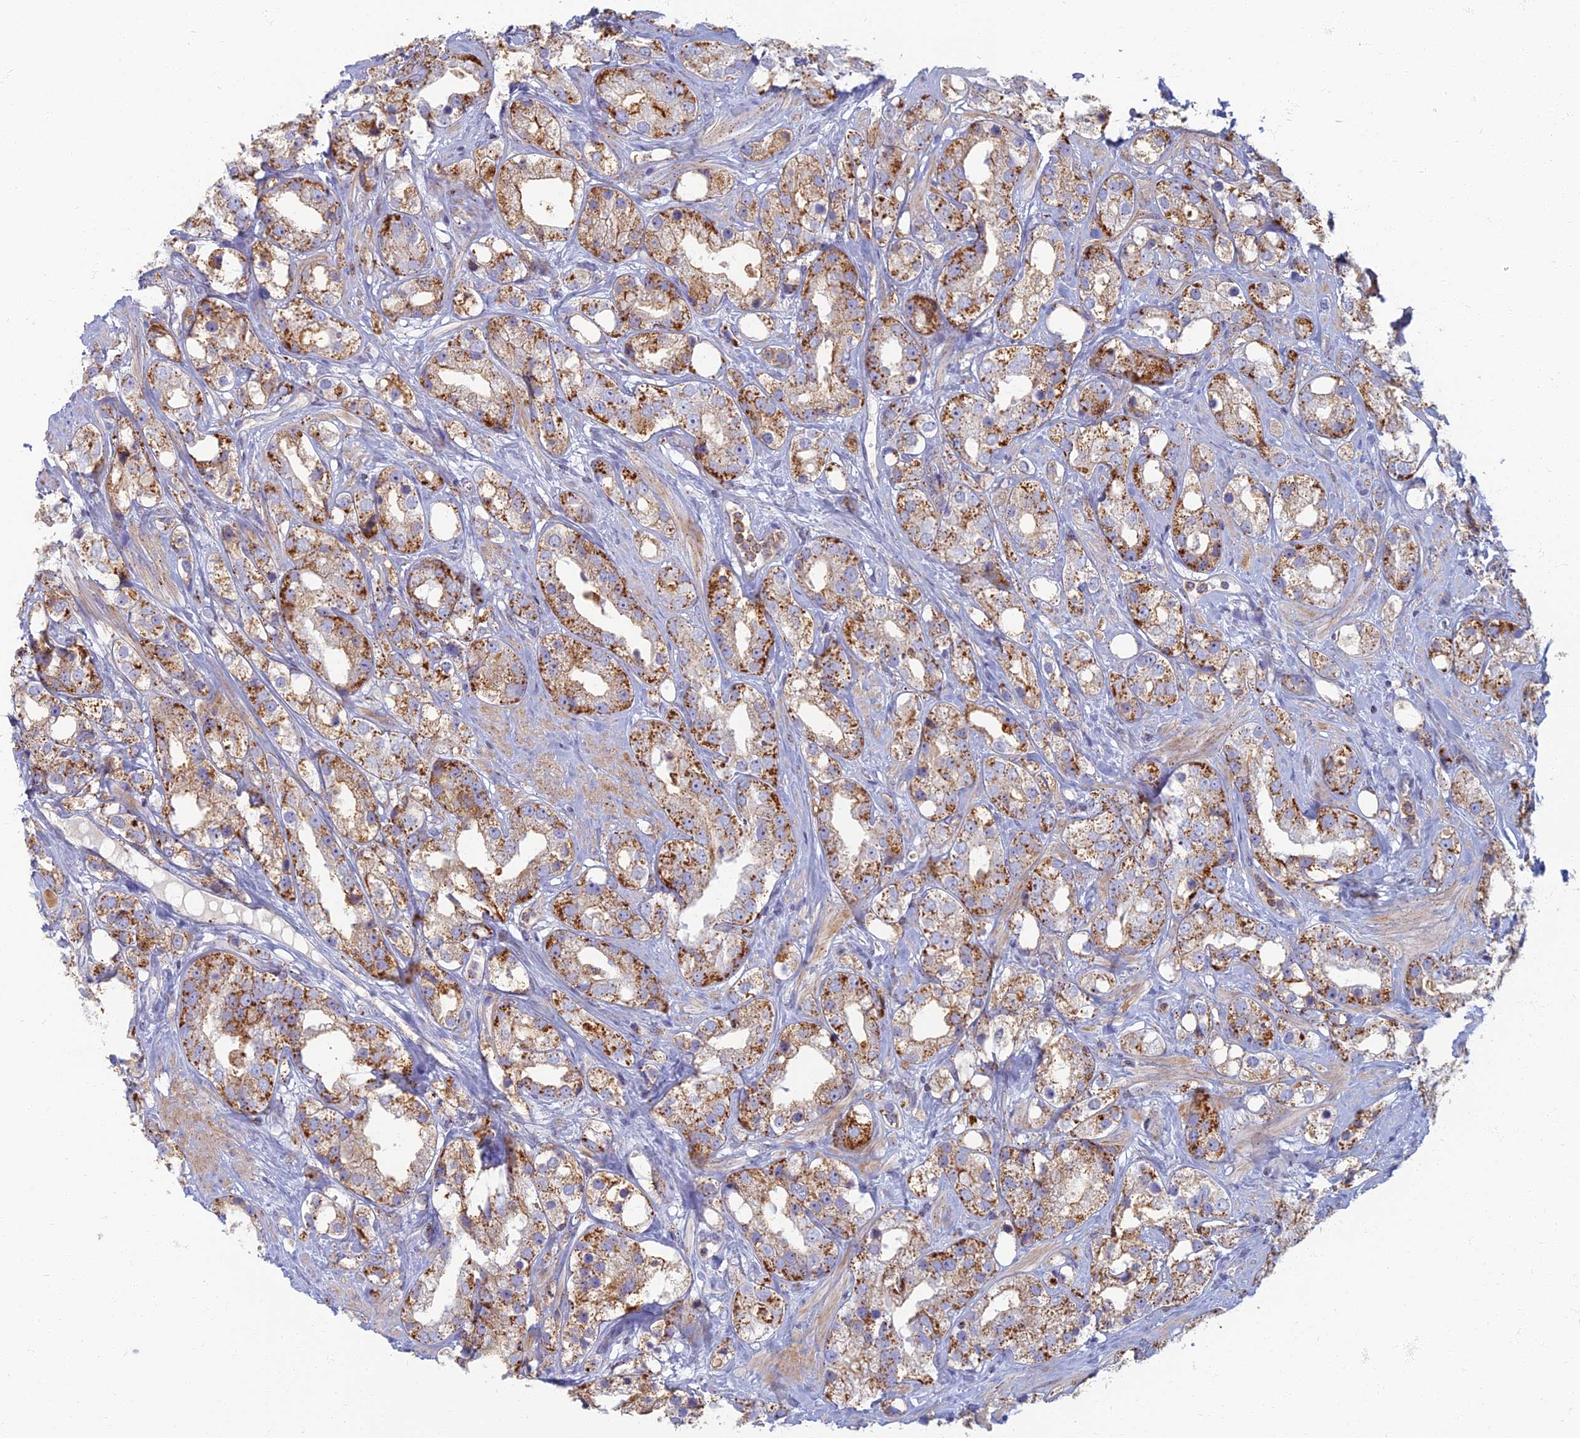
{"staining": {"intensity": "moderate", "quantity": ">75%", "location": "cytoplasmic/membranous"}, "tissue": "prostate cancer", "cell_type": "Tumor cells", "image_type": "cancer", "snomed": [{"axis": "morphology", "description": "Adenocarcinoma, NOS"}, {"axis": "topography", "description": "Prostate"}], "caption": "Immunohistochemistry (IHC) of human prostate adenocarcinoma exhibits medium levels of moderate cytoplasmic/membranous expression in about >75% of tumor cells. (Brightfield microscopy of DAB IHC at high magnification).", "gene": "CHMP4B", "patient": {"sex": "male", "age": 79}}